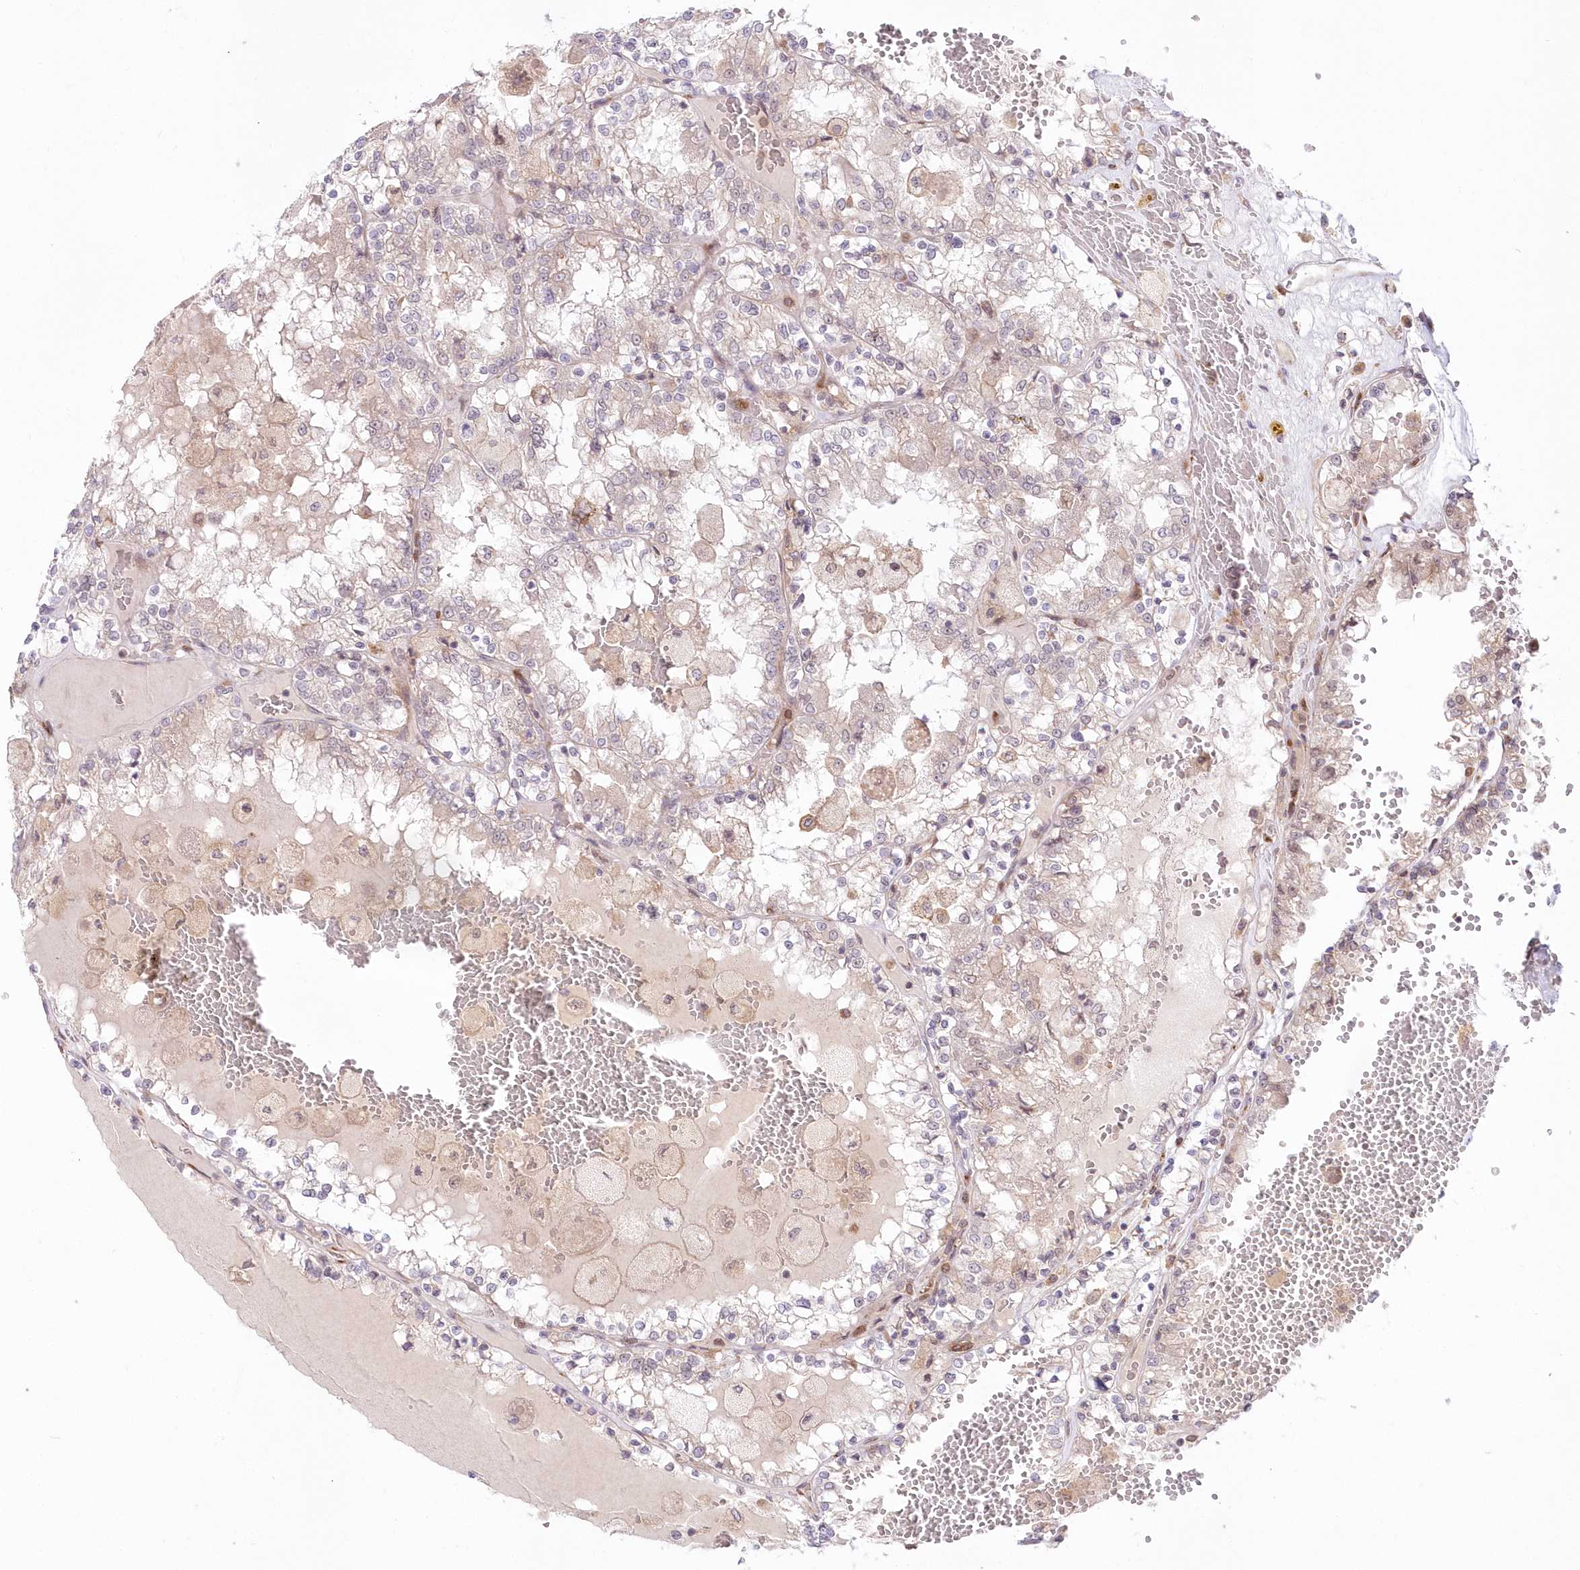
{"staining": {"intensity": "negative", "quantity": "none", "location": "none"}, "tissue": "renal cancer", "cell_type": "Tumor cells", "image_type": "cancer", "snomed": [{"axis": "morphology", "description": "Adenocarcinoma, NOS"}, {"axis": "topography", "description": "Kidney"}], "caption": "The photomicrograph demonstrates no significant staining in tumor cells of adenocarcinoma (renal).", "gene": "LDB1", "patient": {"sex": "female", "age": 56}}